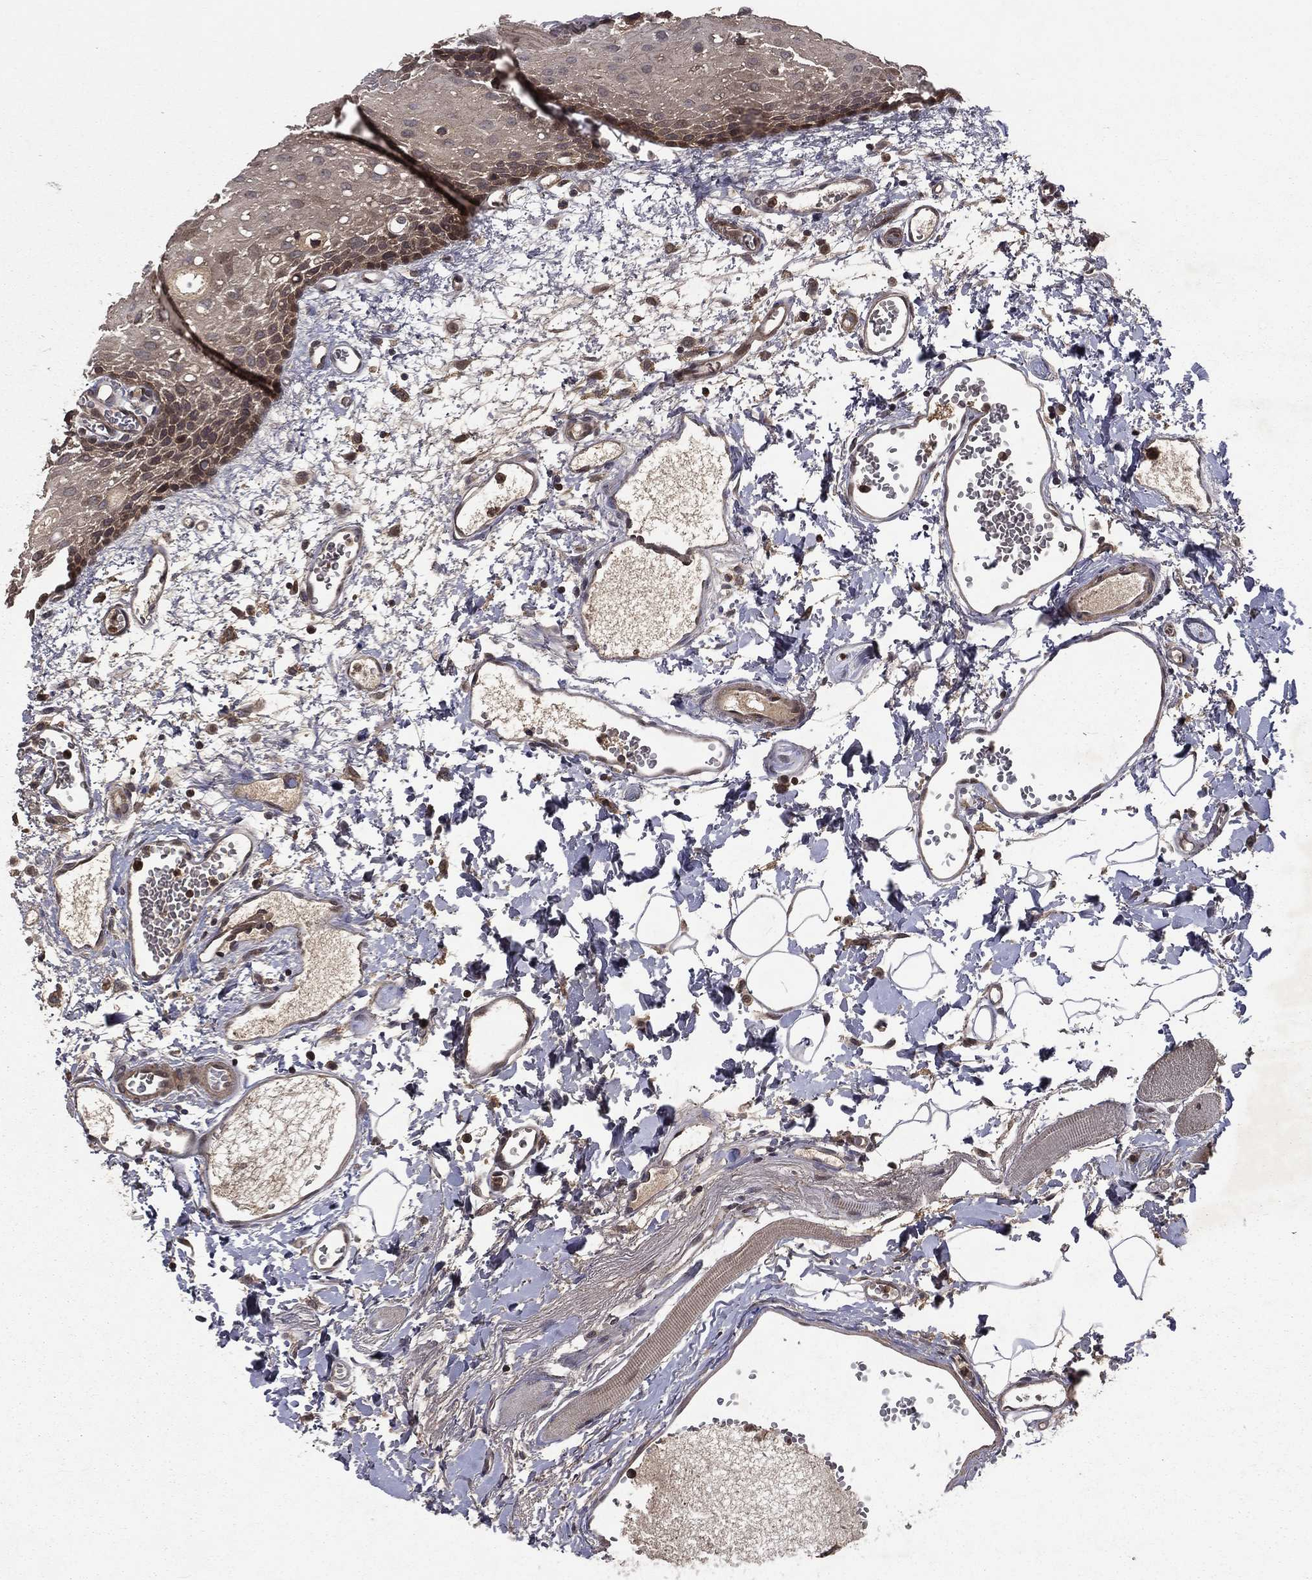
{"staining": {"intensity": "moderate", "quantity": "<25%", "location": "cytoplasmic/membranous"}, "tissue": "oral mucosa", "cell_type": "Squamous epithelial cells", "image_type": "normal", "snomed": [{"axis": "morphology", "description": "Normal tissue, NOS"}, {"axis": "morphology", "description": "Squamous cell carcinoma, NOS"}, {"axis": "topography", "description": "Oral tissue"}, {"axis": "topography", "description": "Head-Neck"}], "caption": "Human oral mucosa stained with a brown dye reveals moderate cytoplasmic/membranous positive positivity in about <25% of squamous epithelial cells.", "gene": "FGD1", "patient": {"sex": "female", "age": 70}}